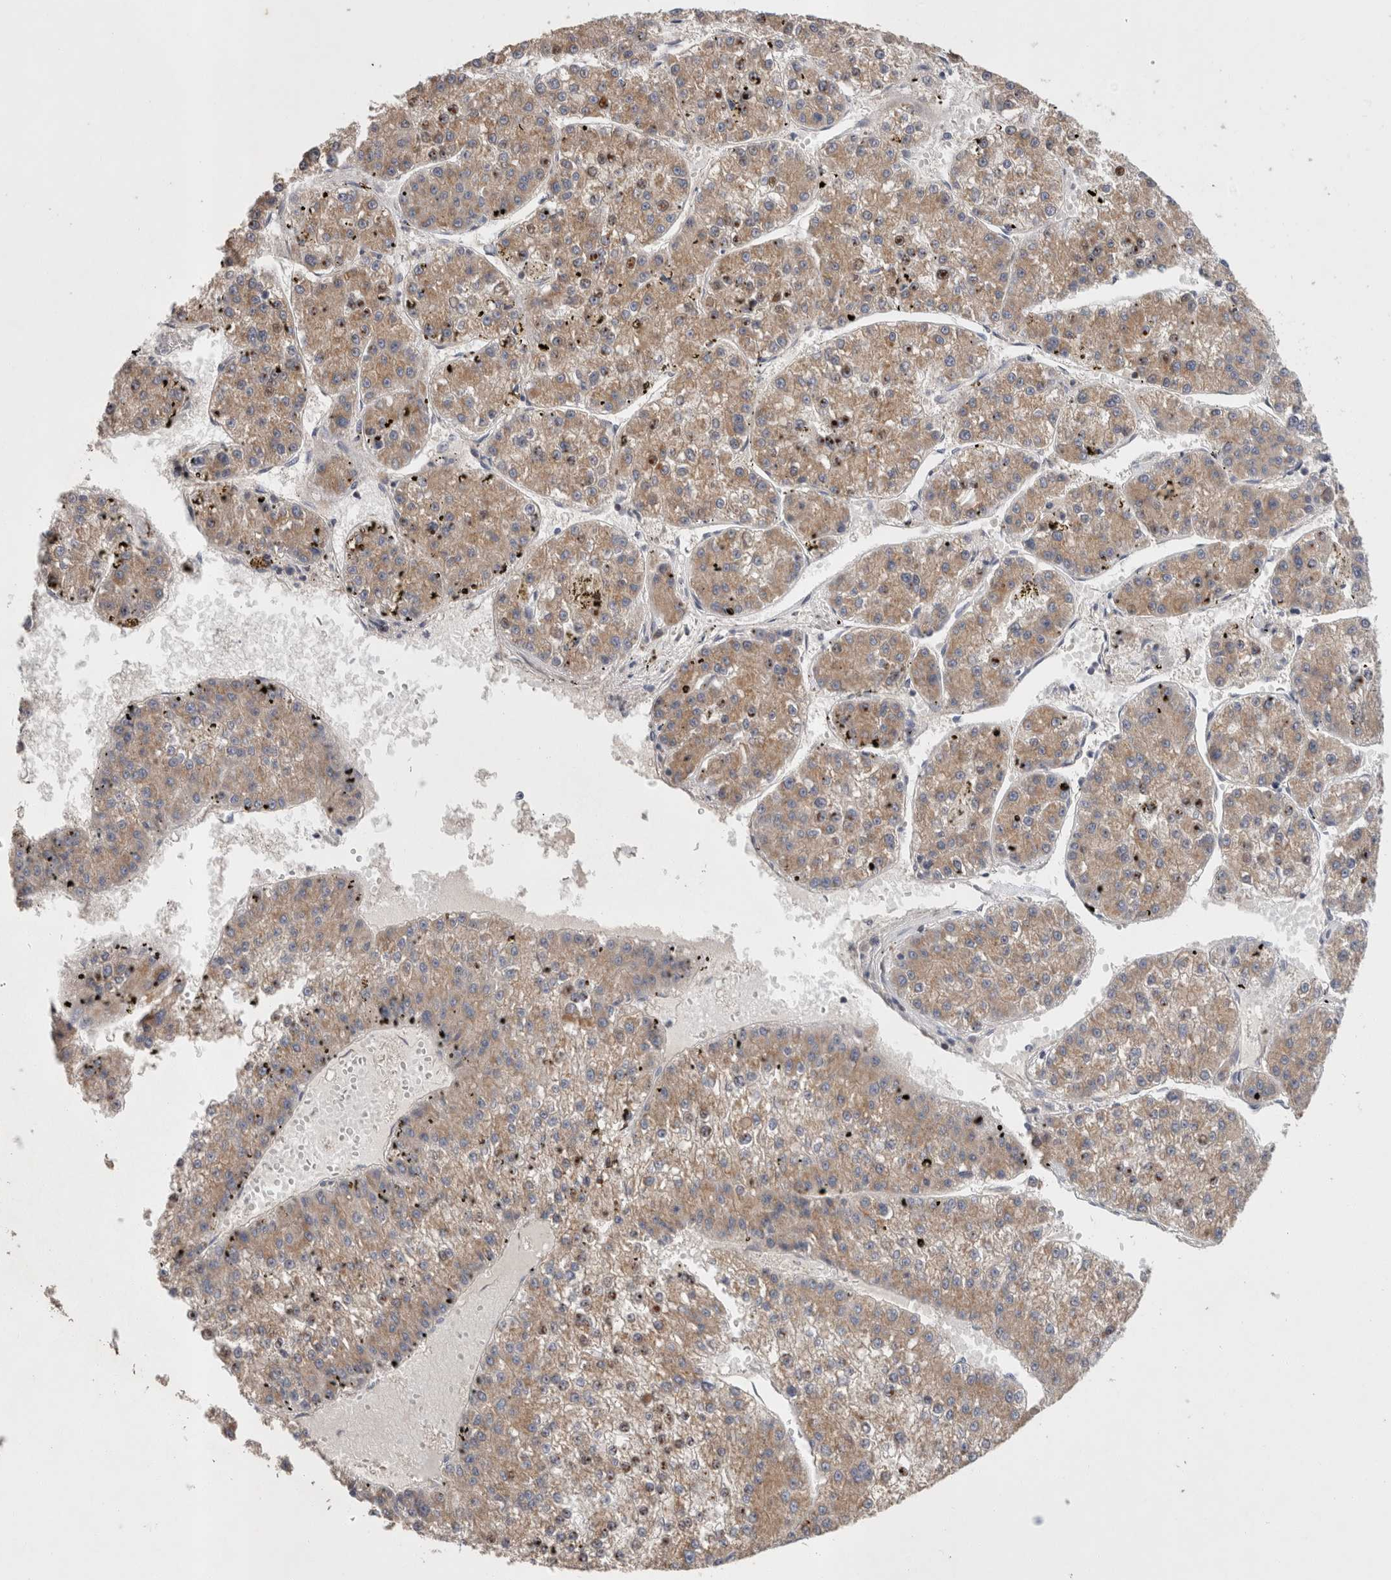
{"staining": {"intensity": "moderate", "quantity": ">75%", "location": "cytoplasmic/membranous"}, "tissue": "liver cancer", "cell_type": "Tumor cells", "image_type": "cancer", "snomed": [{"axis": "morphology", "description": "Carcinoma, Hepatocellular, NOS"}, {"axis": "topography", "description": "Liver"}], "caption": "Moderate cytoplasmic/membranous positivity is present in about >75% of tumor cells in liver hepatocellular carcinoma.", "gene": "IARS2", "patient": {"sex": "female", "age": 73}}